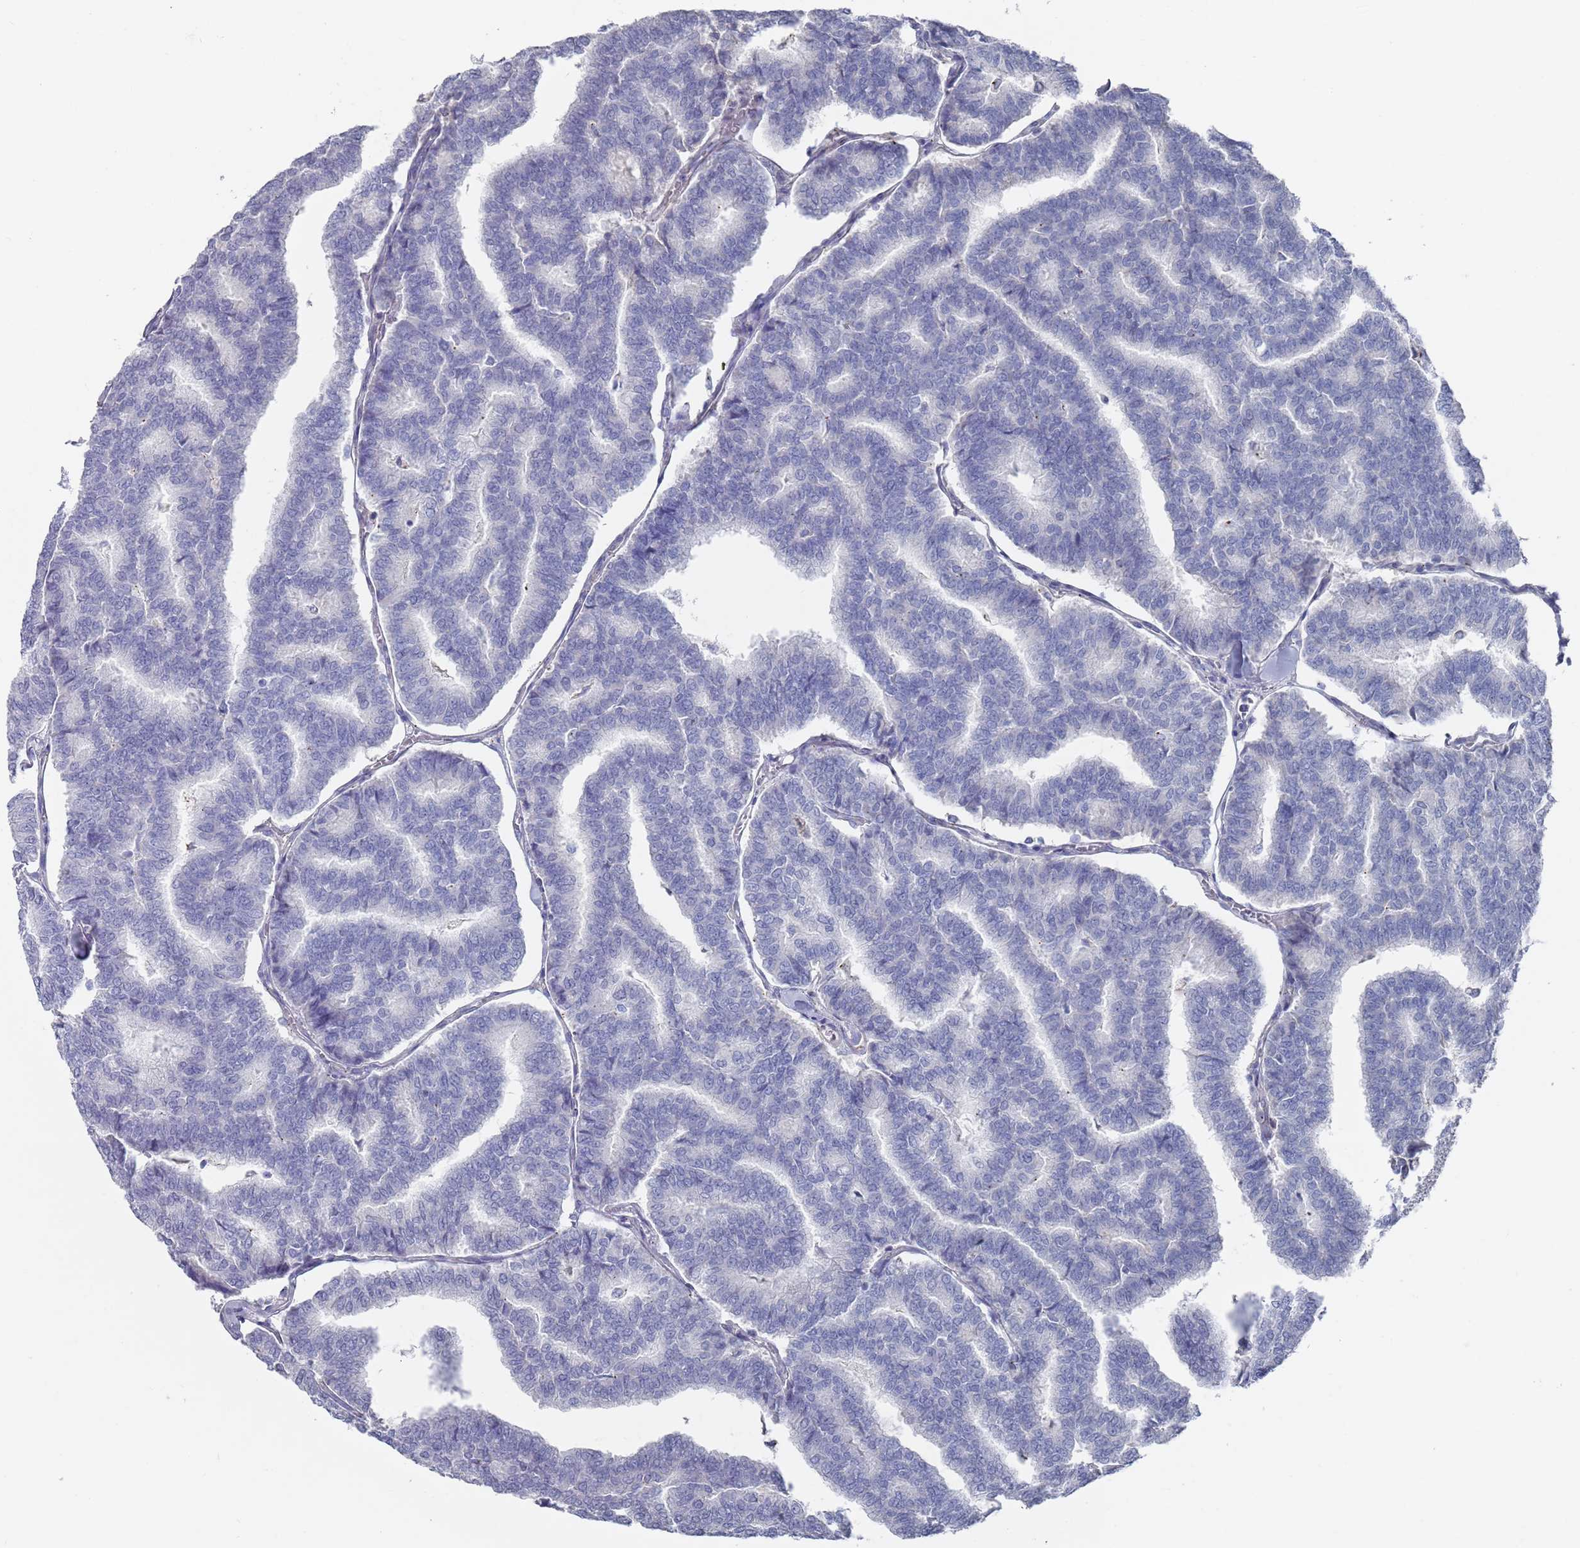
{"staining": {"intensity": "negative", "quantity": "none", "location": "none"}, "tissue": "thyroid cancer", "cell_type": "Tumor cells", "image_type": "cancer", "snomed": [{"axis": "morphology", "description": "Papillary adenocarcinoma, NOS"}, {"axis": "topography", "description": "Thyroid gland"}], "caption": "The histopathology image demonstrates no significant staining in tumor cells of thyroid papillary adenocarcinoma. (Stains: DAB immunohistochemistry with hematoxylin counter stain, Microscopy: brightfield microscopy at high magnification).", "gene": "MAT1A", "patient": {"sex": "female", "age": 35}}